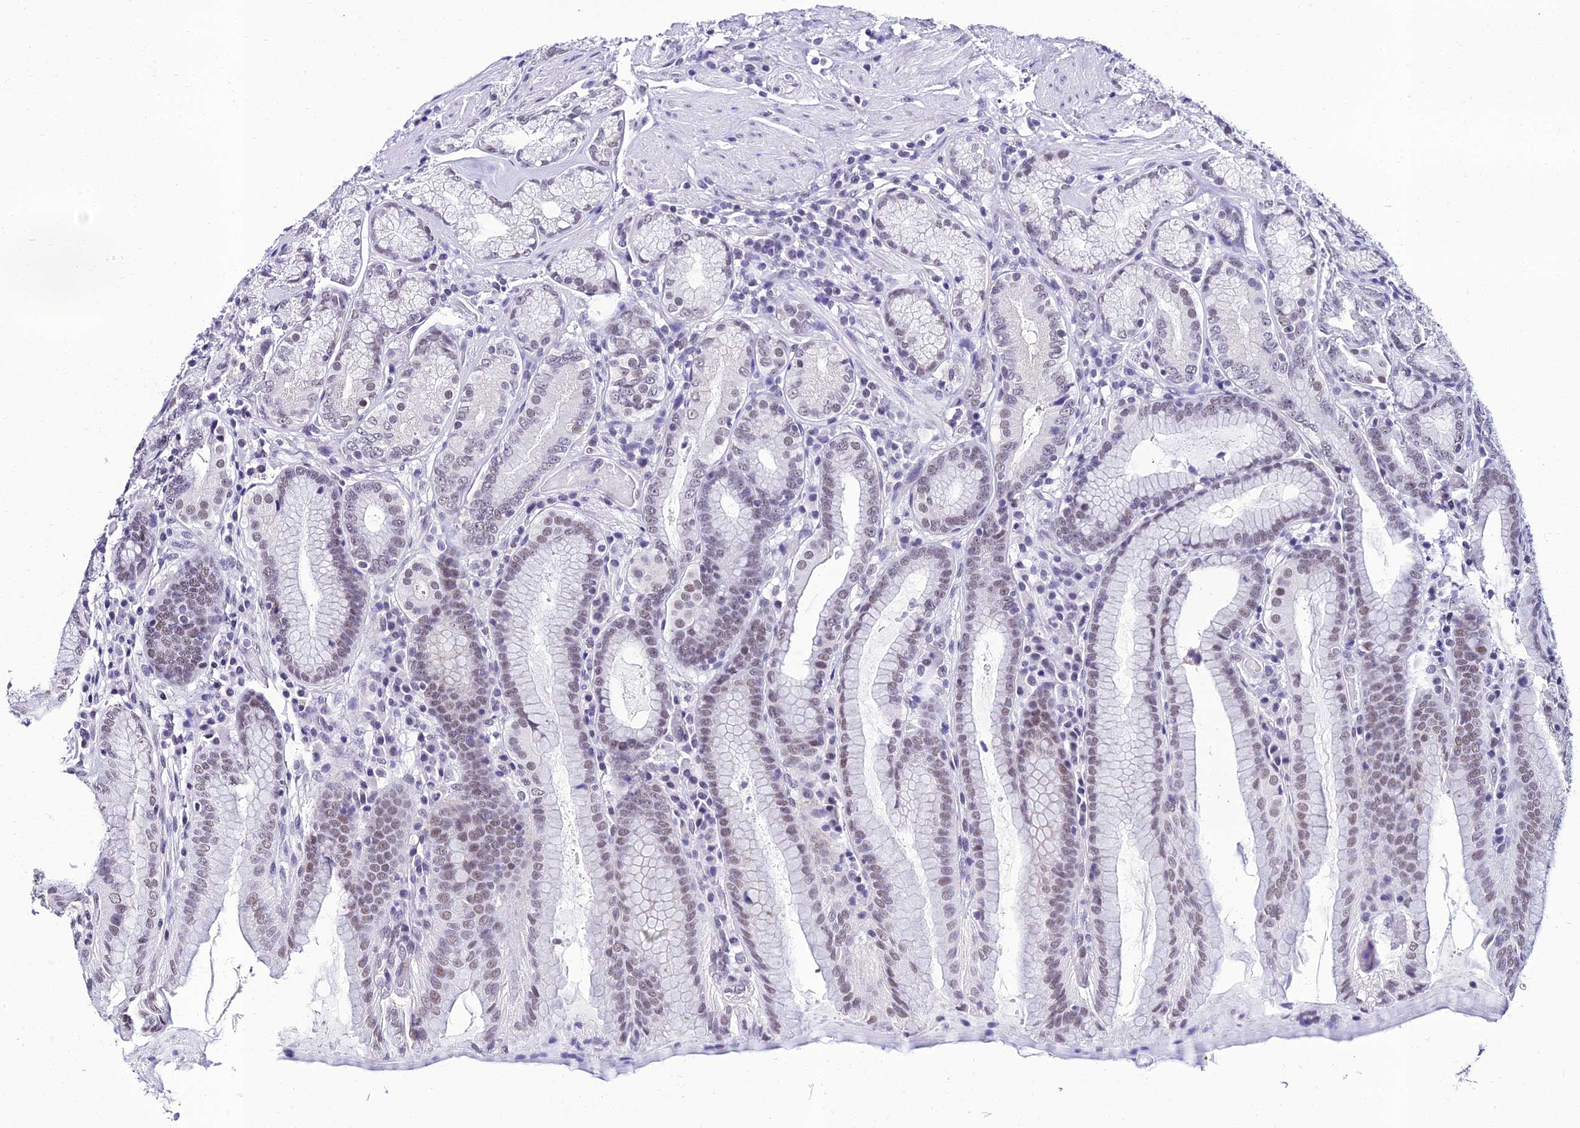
{"staining": {"intensity": "weak", "quantity": "25%-75%", "location": "nuclear"}, "tissue": "stomach", "cell_type": "Glandular cells", "image_type": "normal", "snomed": [{"axis": "morphology", "description": "Normal tissue, NOS"}, {"axis": "topography", "description": "Stomach, upper"}, {"axis": "topography", "description": "Stomach, lower"}], "caption": "High-magnification brightfield microscopy of benign stomach stained with DAB (3,3'-diaminobenzidine) (brown) and counterstained with hematoxylin (blue). glandular cells exhibit weak nuclear positivity is present in about25%-75% of cells.", "gene": "PPP4R2", "patient": {"sex": "female", "age": 76}}